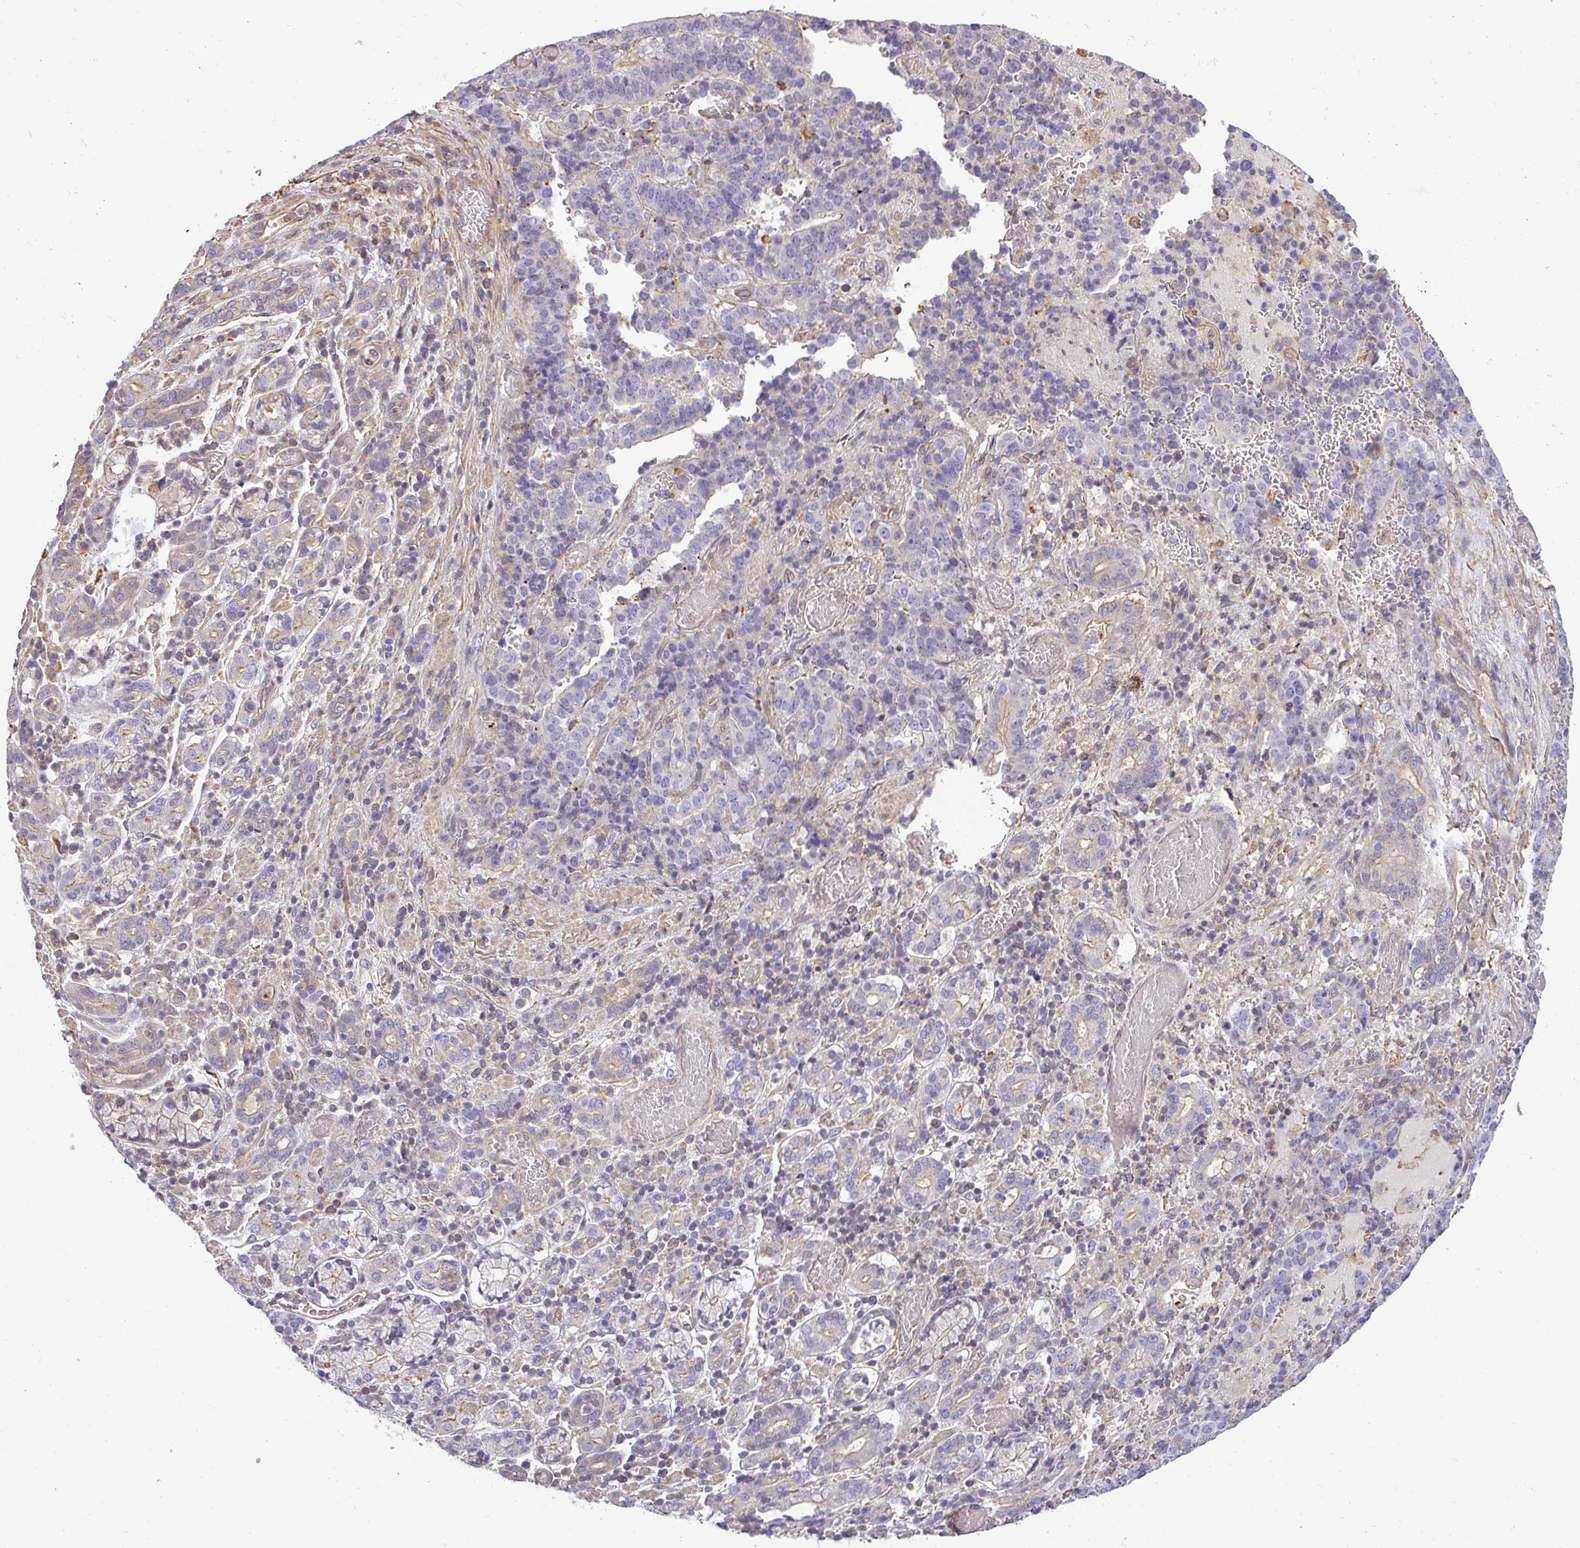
{"staining": {"intensity": "negative", "quantity": "none", "location": "none"}, "tissue": "stomach cancer", "cell_type": "Tumor cells", "image_type": "cancer", "snomed": [{"axis": "morphology", "description": "Adenocarcinoma, NOS"}, {"axis": "topography", "description": "Stomach"}], "caption": "This is a histopathology image of immunohistochemistry staining of stomach cancer (adenocarcinoma), which shows no positivity in tumor cells.", "gene": "ZNF835", "patient": {"sex": "male", "age": 48}}